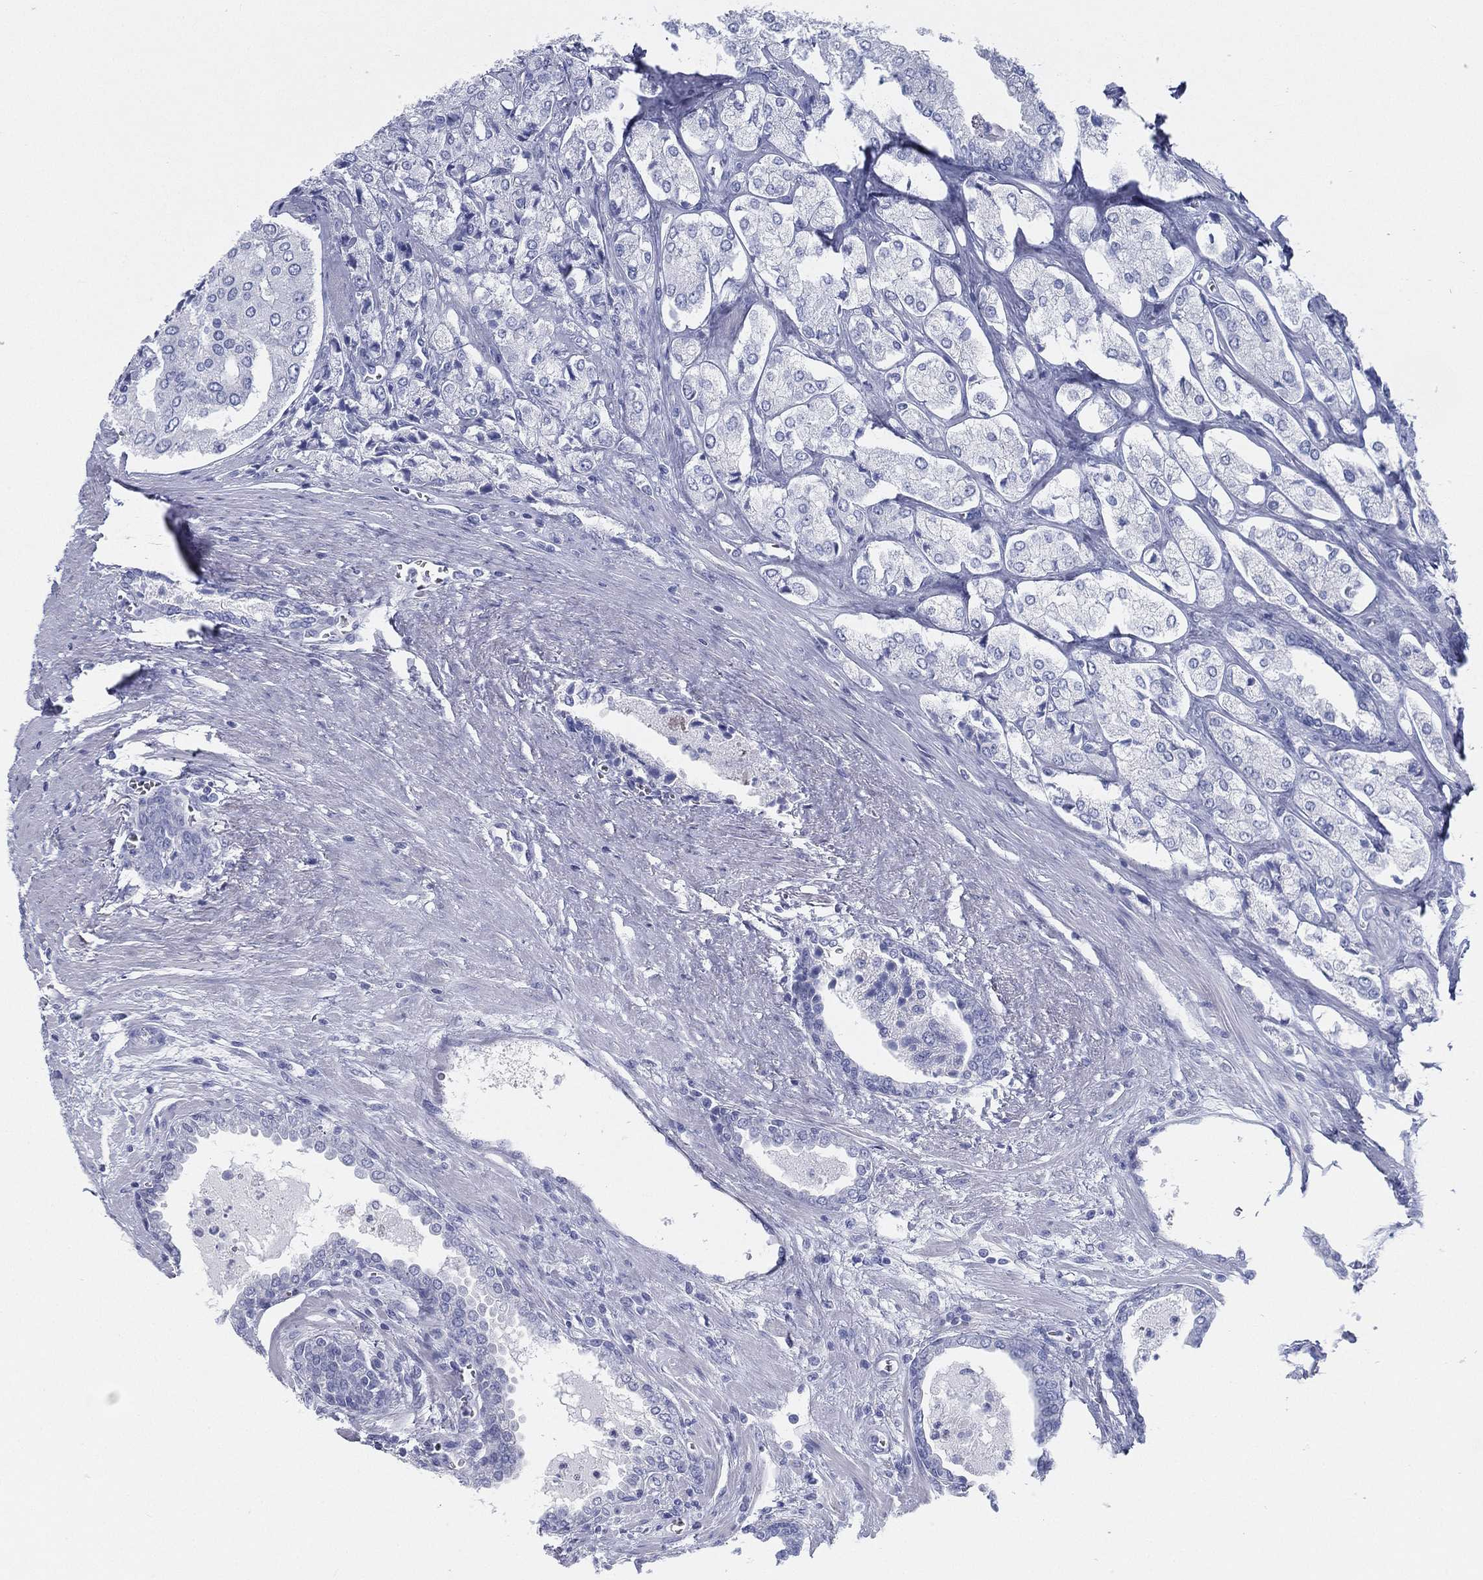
{"staining": {"intensity": "negative", "quantity": "none", "location": "none"}, "tissue": "prostate cancer", "cell_type": "Tumor cells", "image_type": "cancer", "snomed": [{"axis": "morphology", "description": "Adenocarcinoma, NOS"}, {"axis": "topography", "description": "Prostate and seminal vesicle, NOS"}, {"axis": "topography", "description": "Prostate"}], "caption": "Adenocarcinoma (prostate) was stained to show a protein in brown. There is no significant expression in tumor cells.", "gene": "TMEM252", "patient": {"sex": "male", "age": 67}}